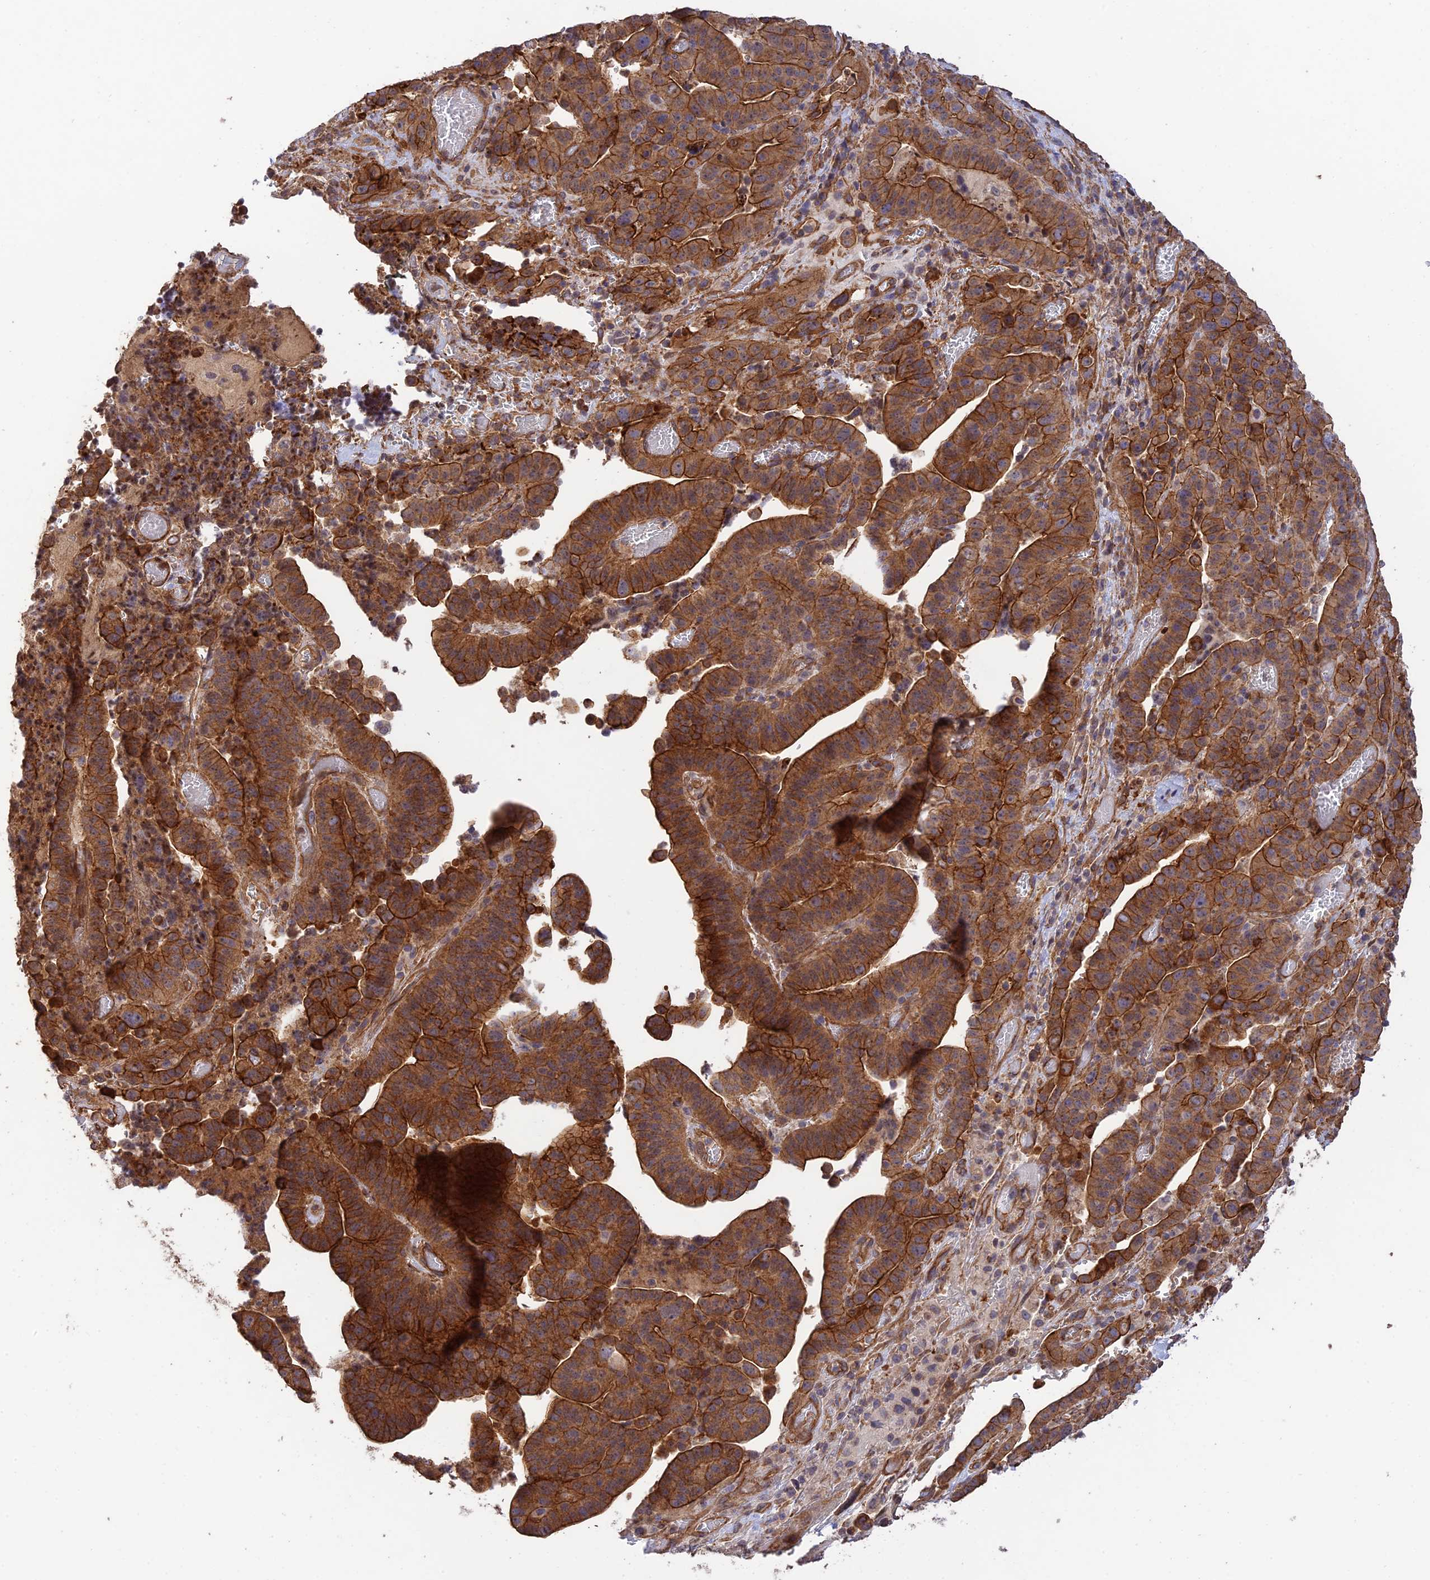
{"staining": {"intensity": "strong", "quantity": ">75%", "location": "cytoplasmic/membranous"}, "tissue": "stomach cancer", "cell_type": "Tumor cells", "image_type": "cancer", "snomed": [{"axis": "morphology", "description": "Adenocarcinoma, NOS"}, {"axis": "topography", "description": "Stomach"}], "caption": "The photomicrograph displays immunohistochemical staining of stomach cancer (adenocarcinoma). There is strong cytoplasmic/membranous positivity is appreciated in approximately >75% of tumor cells.", "gene": "HOMER2", "patient": {"sex": "male", "age": 48}}